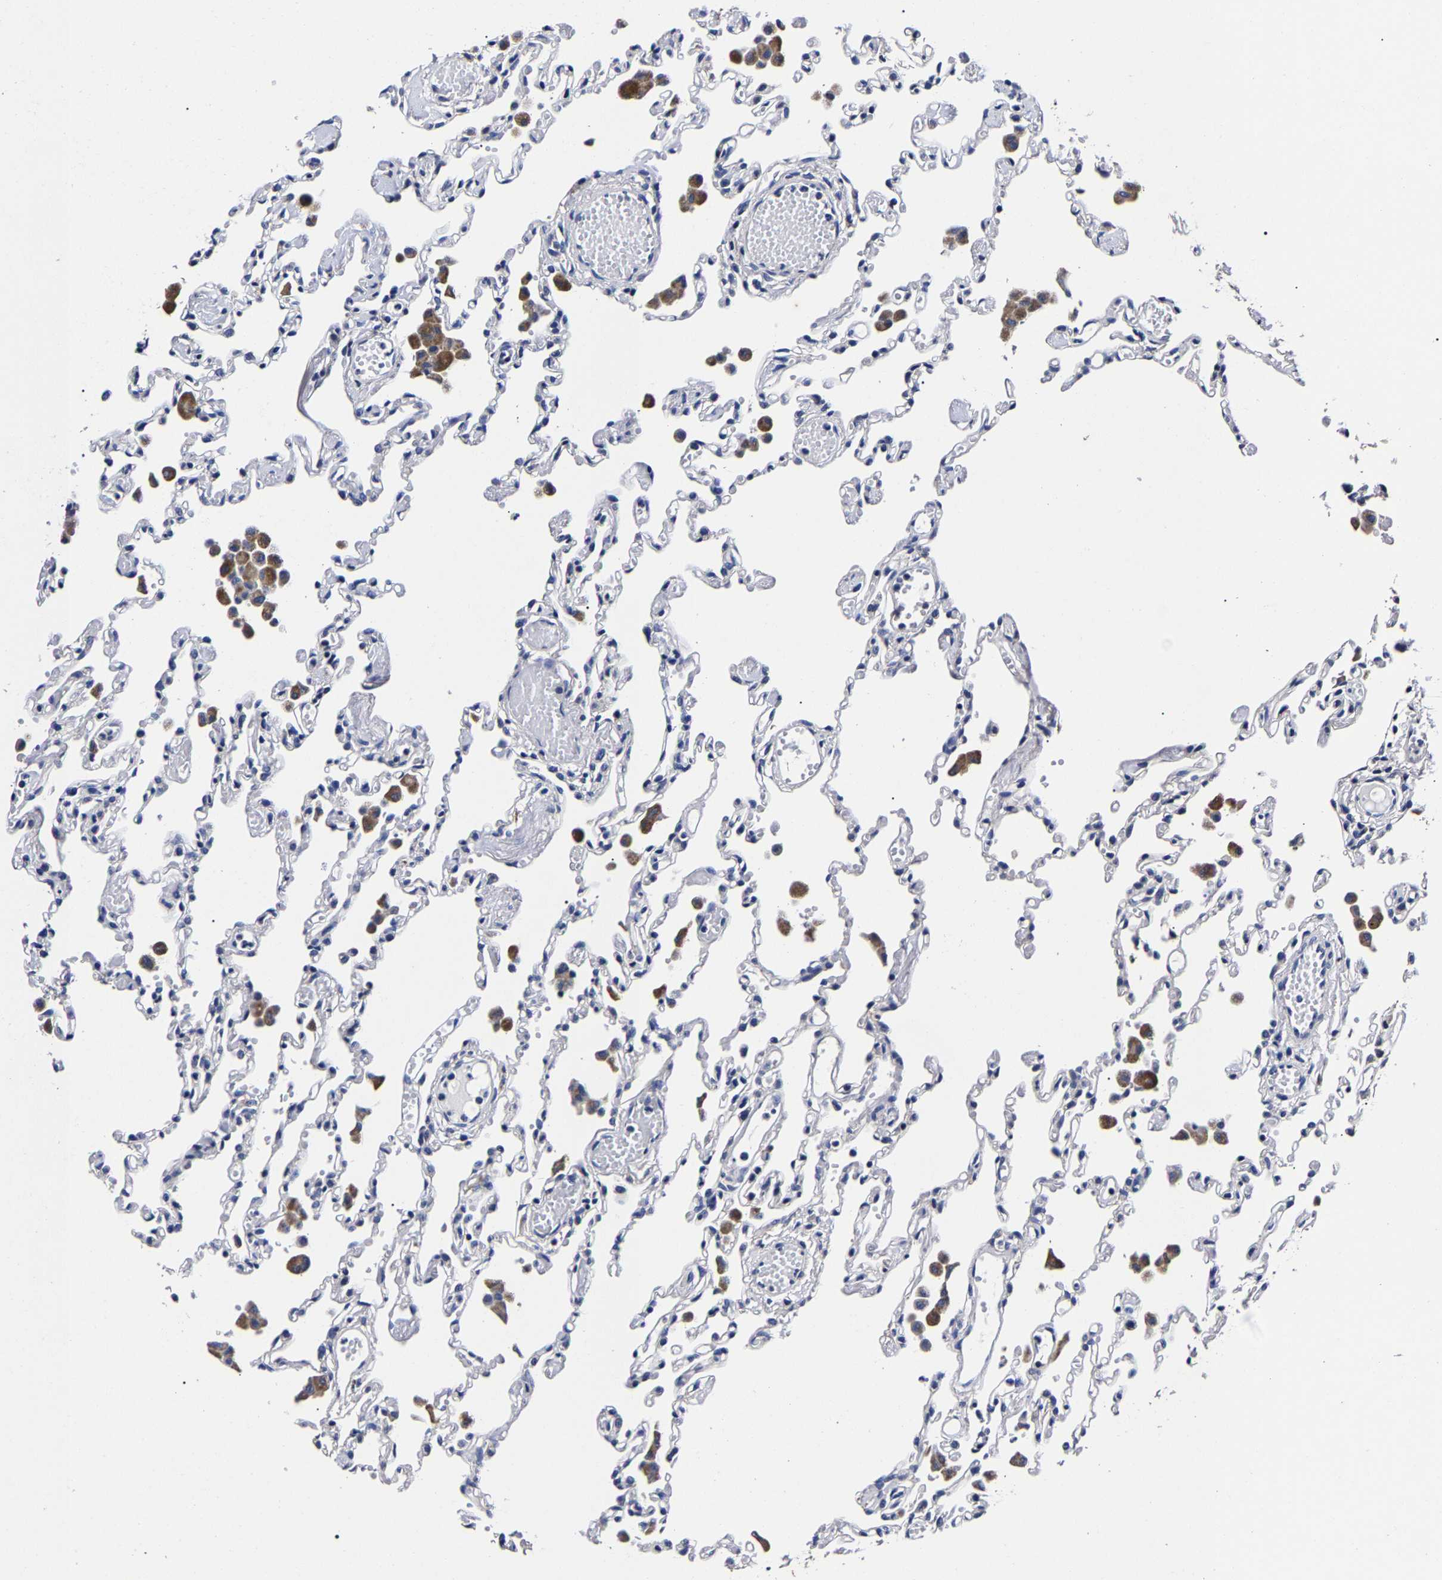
{"staining": {"intensity": "negative", "quantity": "none", "location": "none"}, "tissue": "lung", "cell_type": "Alveolar cells", "image_type": "normal", "snomed": [{"axis": "morphology", "description": "Normal tissue, NOS"}, {"axis": "topography", "description": "Bronchus"}, {"axis": "topography", "description": "Lung"}], "caption": "Alveolar cells are negative for protein expression in normal human lung. Brightfield microscopy of IHC stained with DAB (3,3'-diaminobenzidine) (brown) and hematoxylin (blue), captured at high magnification.", "gene": "AKAP4", "patient": {"sex": "female", "age": 49}}